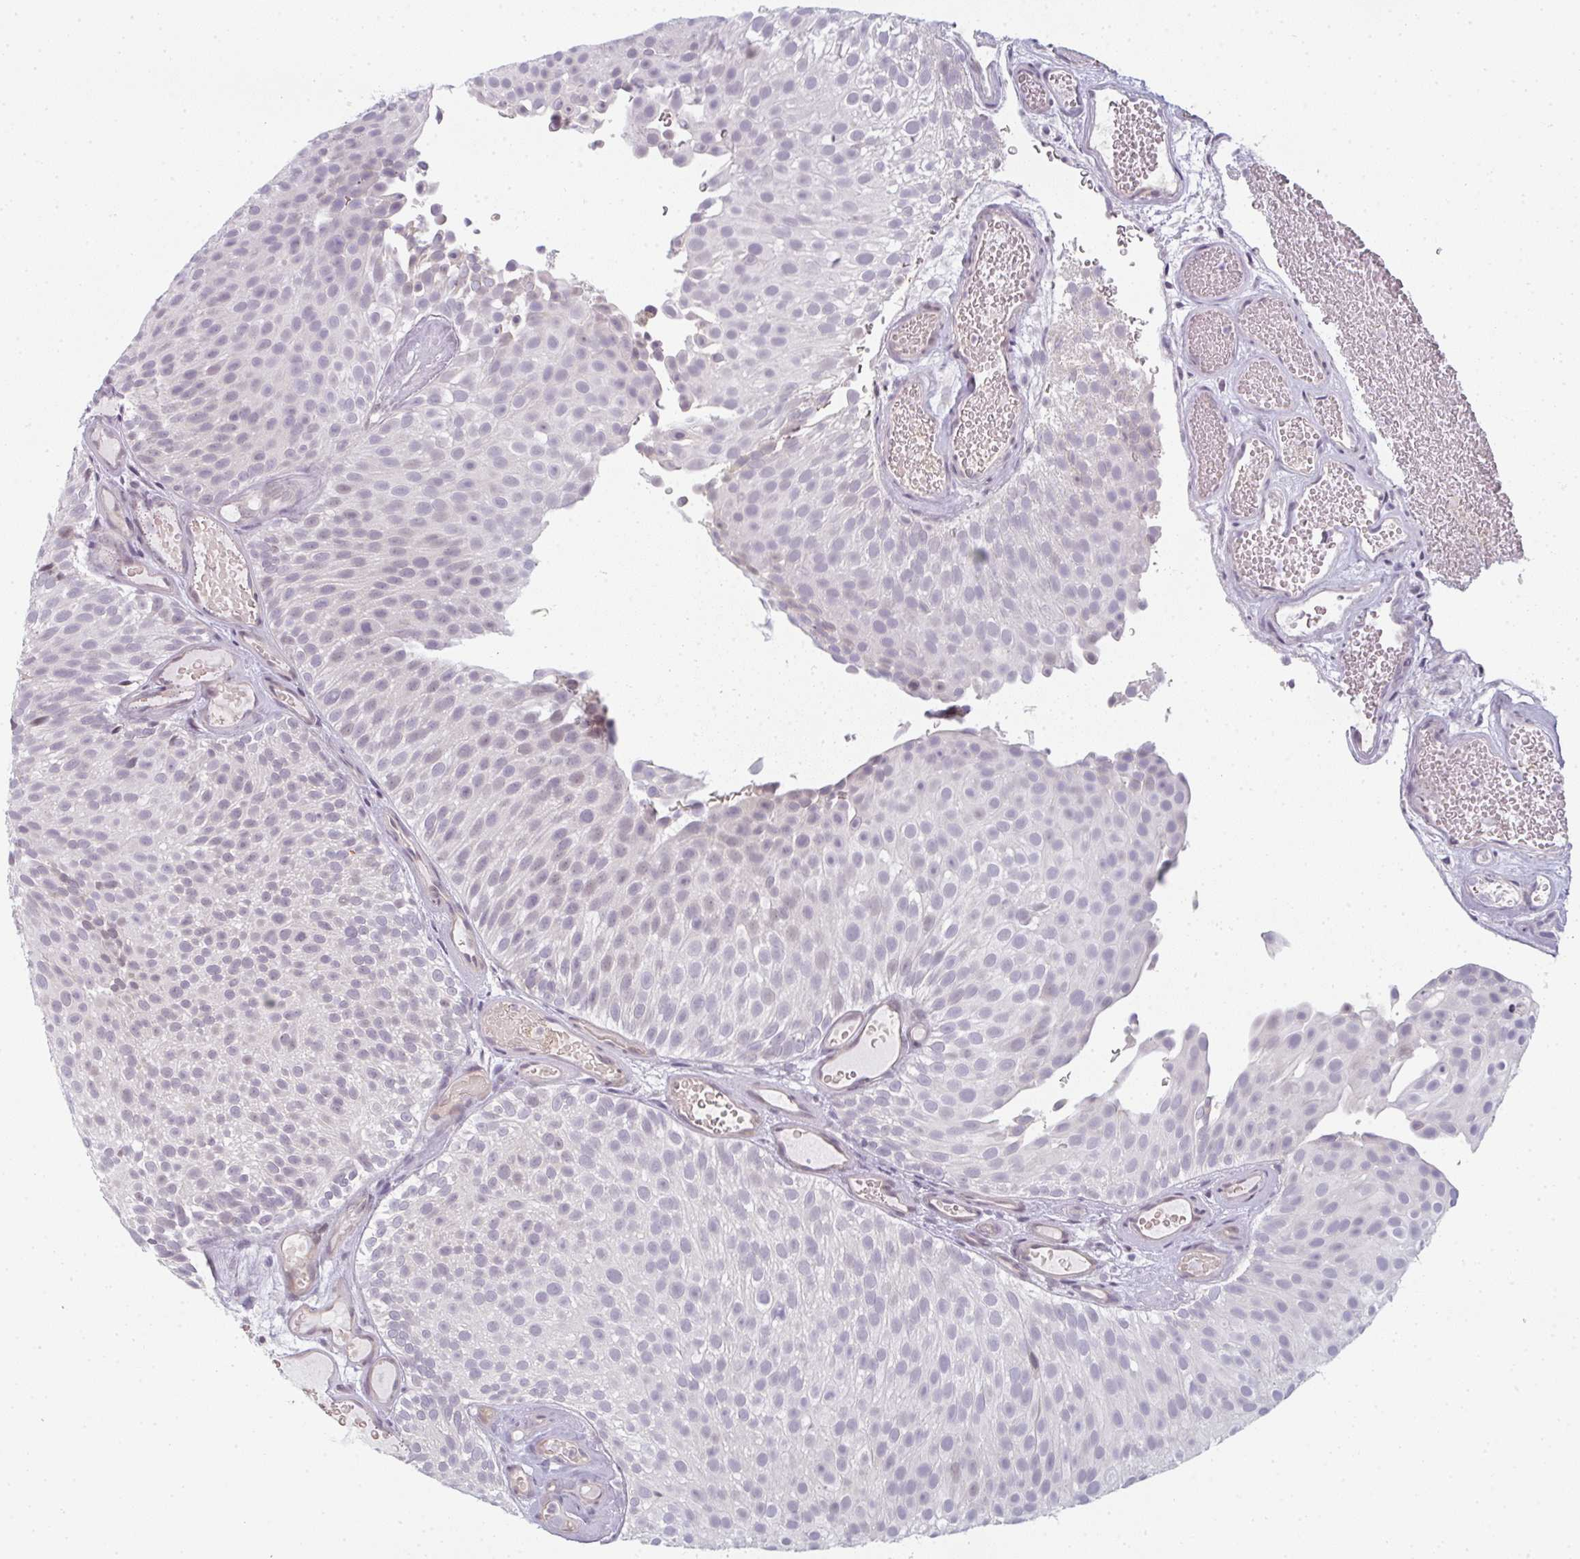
{"staining": {"intensity": "negative", "quantity": "none", "location": "none"}, "tissue": "urothelial cancer", "cell_type": "Tumor cells", "image_type": "cancer", "snomed": [{"axis": "morphology", "description": "Urothelial carcinoma, Low grade"}, {"axis": "topography", "description": "Urinary bladder"}], "caption": "Tumor cells are negative for protein expression in human low-grade urothelial carcinoma. Nuclei are stained in blue.", "gene": "RBBP6", "patient": {"sex": "male", "age": 78}}